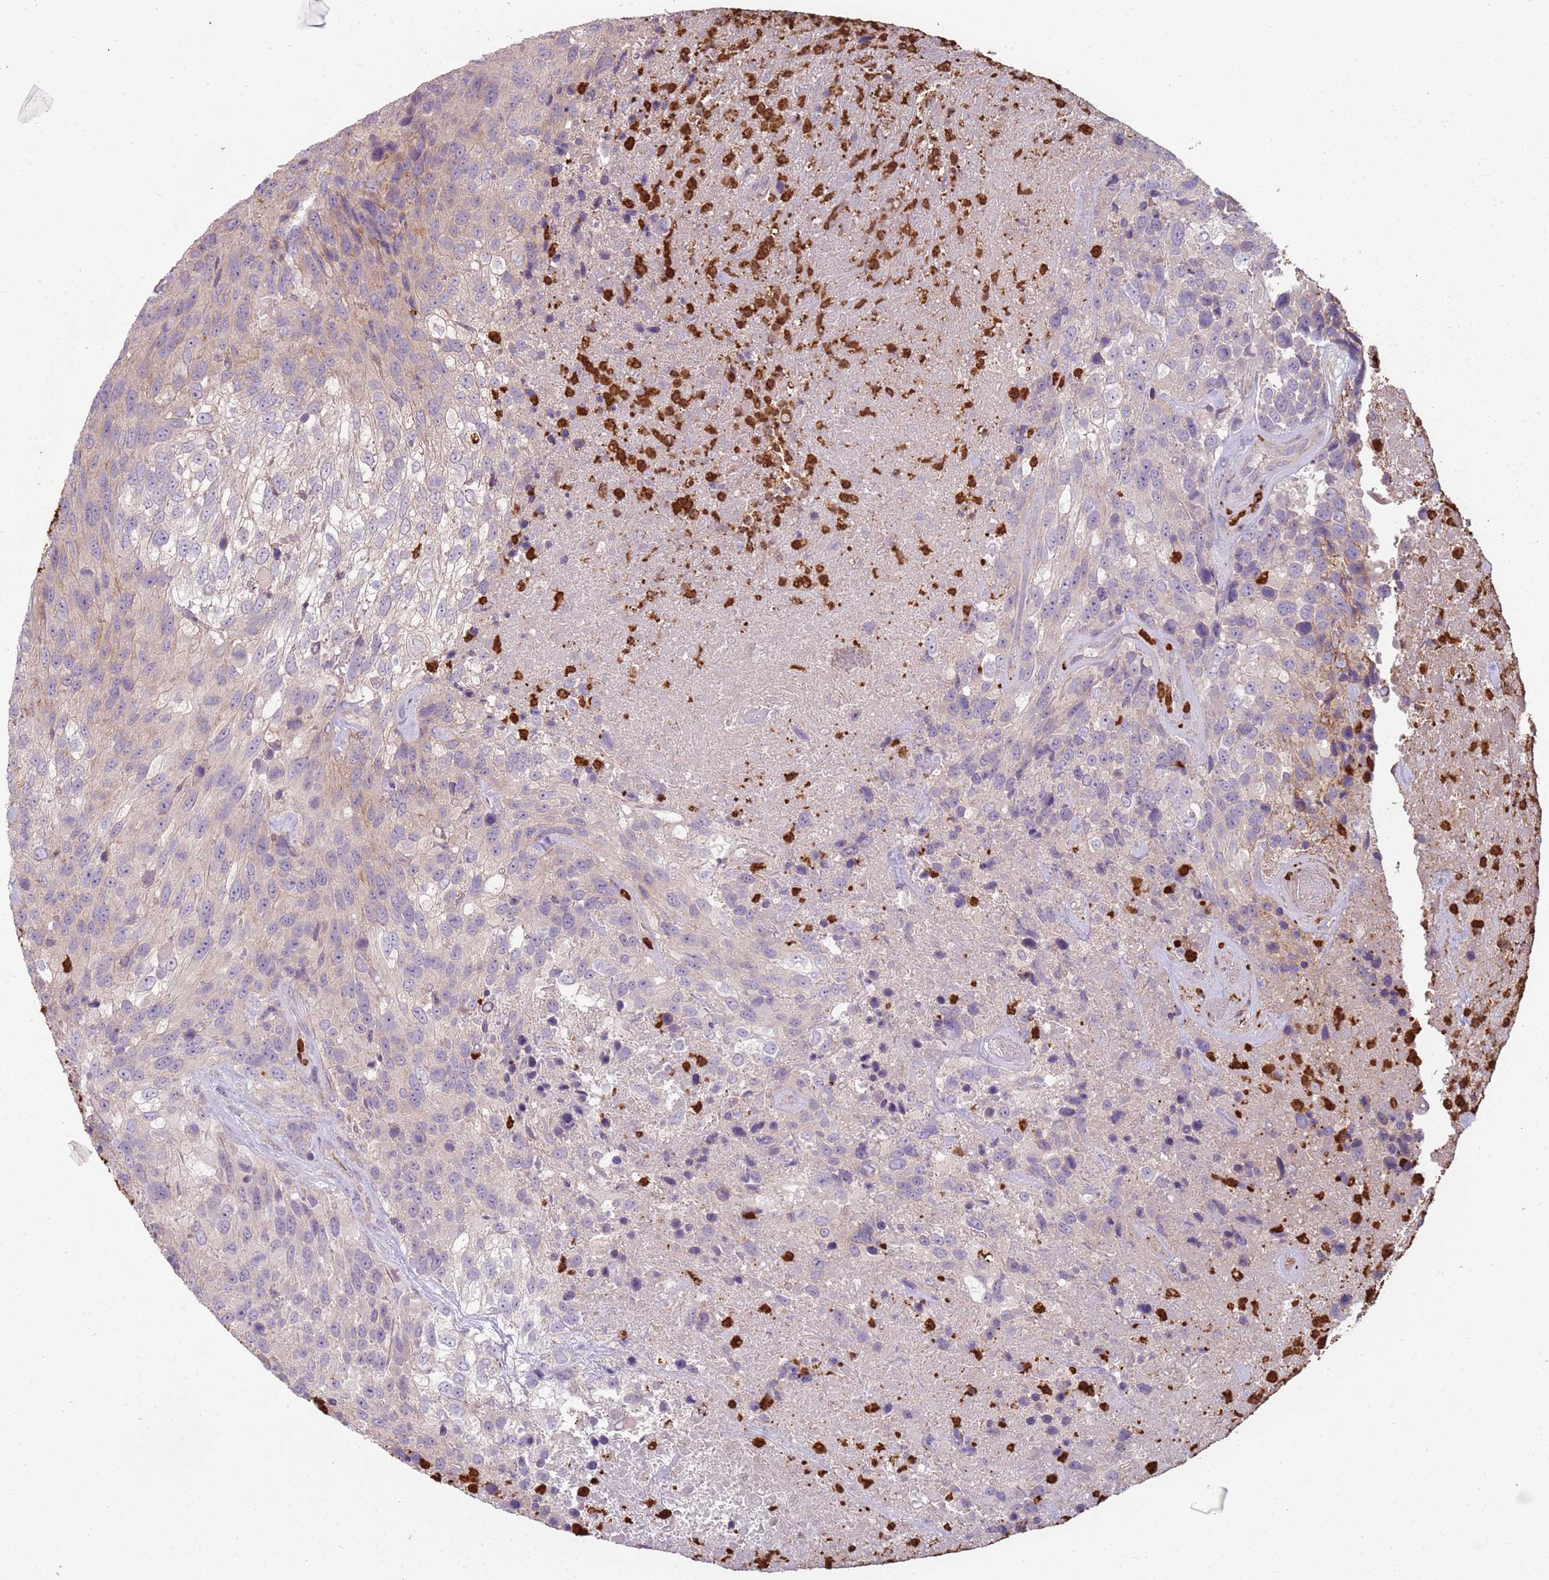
{"staining": {"intensity": "negative", "quantity": "none", "location": "none"}, "tissue": "urothelial cancer", "cell_type": "Tumor cells", "image_type": "cancer", "snomed": [{"axis": "morphology", "description": "Urothelial carcinoma, High grade"}, {"axis": "topography", "description": "Urinary bladder"}], "caption": "Photomicrograph shows no significant protein staining in tumor cells of urothelial carcinoma (high-grade).", "gene": "SPAG4", "patient": {"sex": "female", "age": 70}}